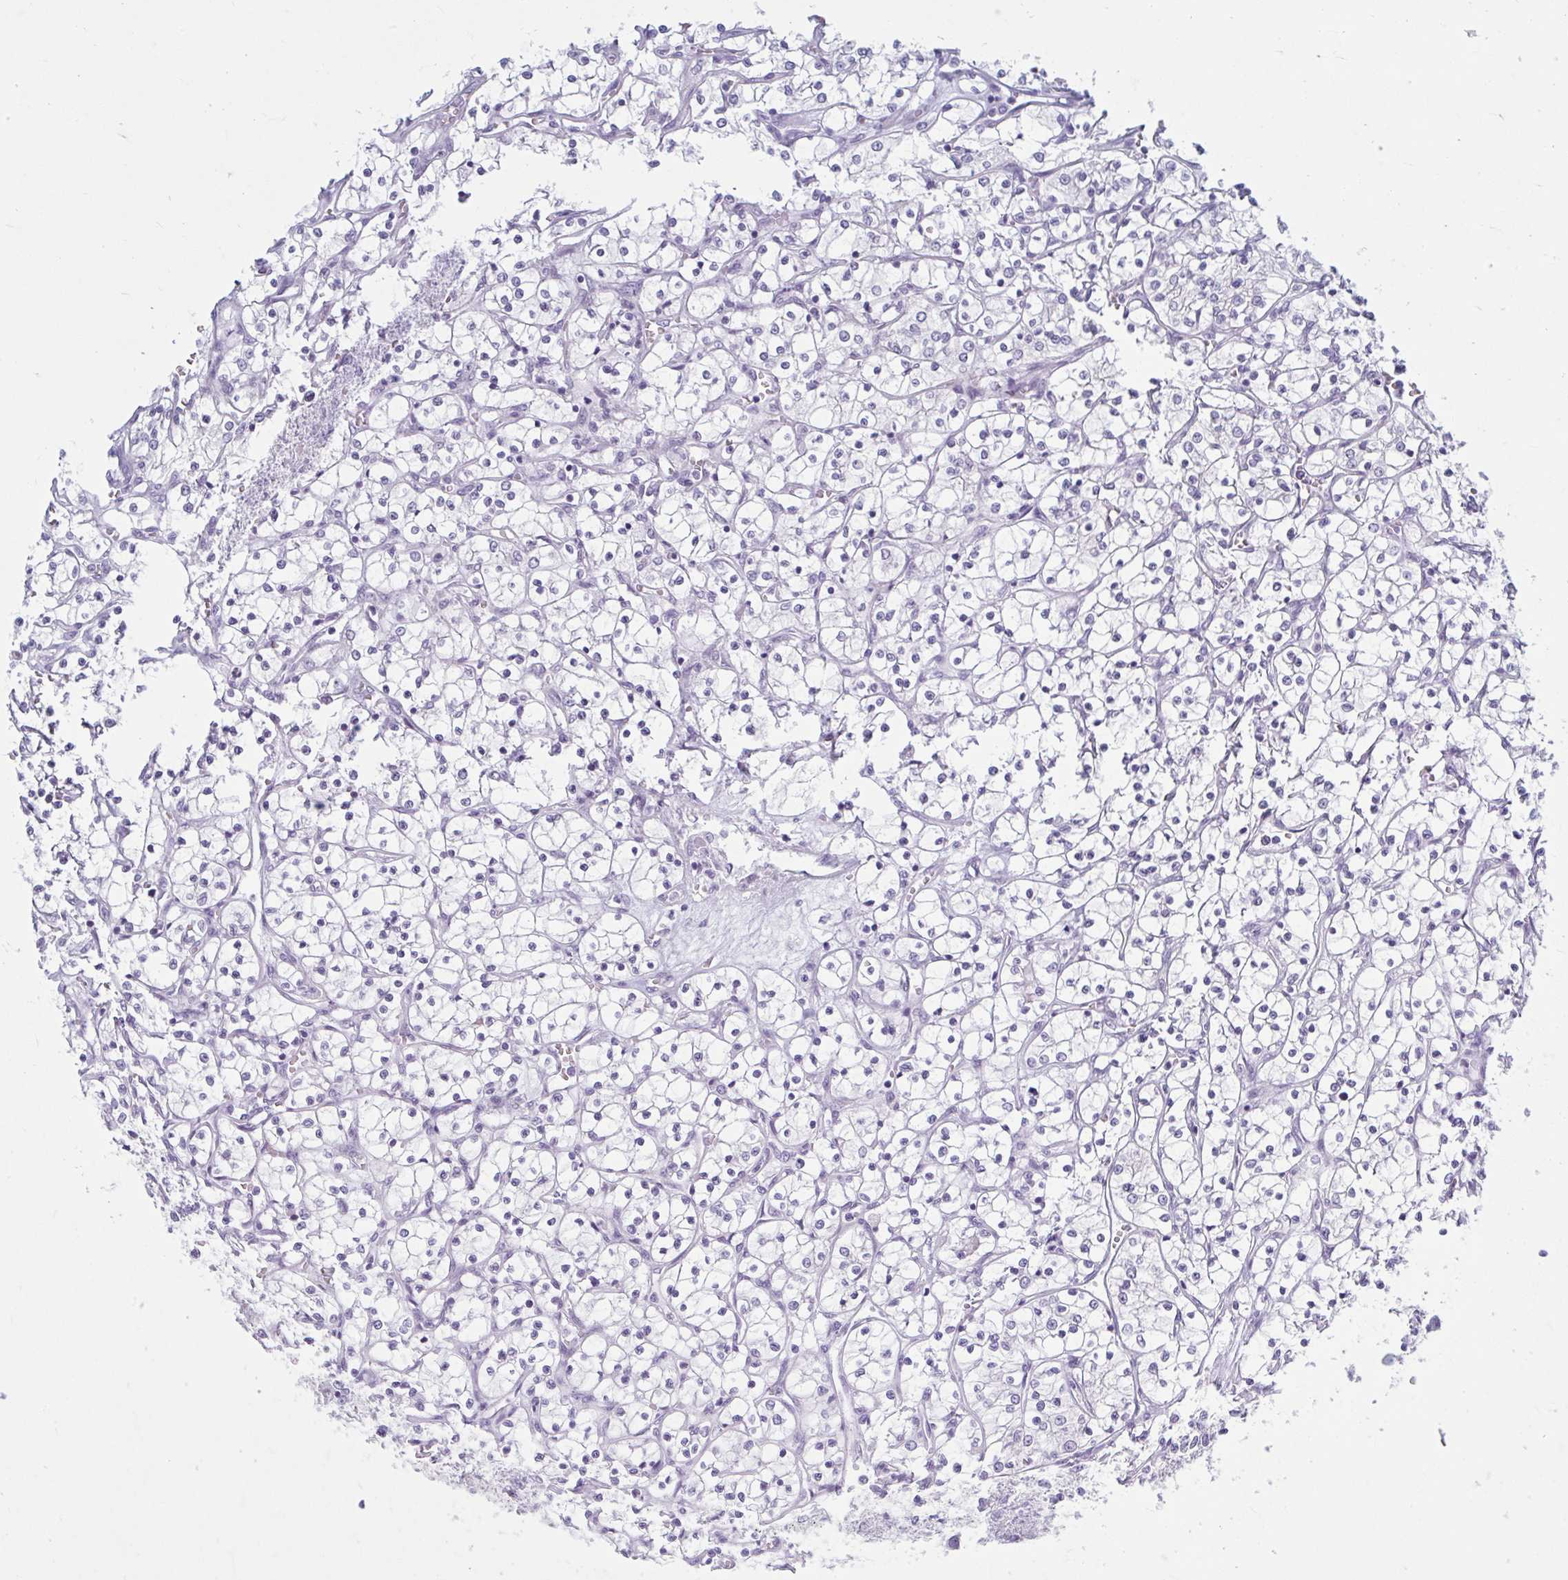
{"staining": {"intensity": "negative", "quantity": "none", "location": "none"}, "tissue": "renal cancer", "cell_type": "Tumor cells", "image_type": "cancer", "snomed": [{"axis": "morphology", "description": "Adenocarcinoma, NOS"}, {"axis": "topography", "description": "Kidney"}], "caption": "Immunohistochemical staining of human adenocarcinoma (renal) demonstrates no significant expression in tumor cells.", "gene": "FAM153A", "patient": {"sex": "female", "age": 69}}